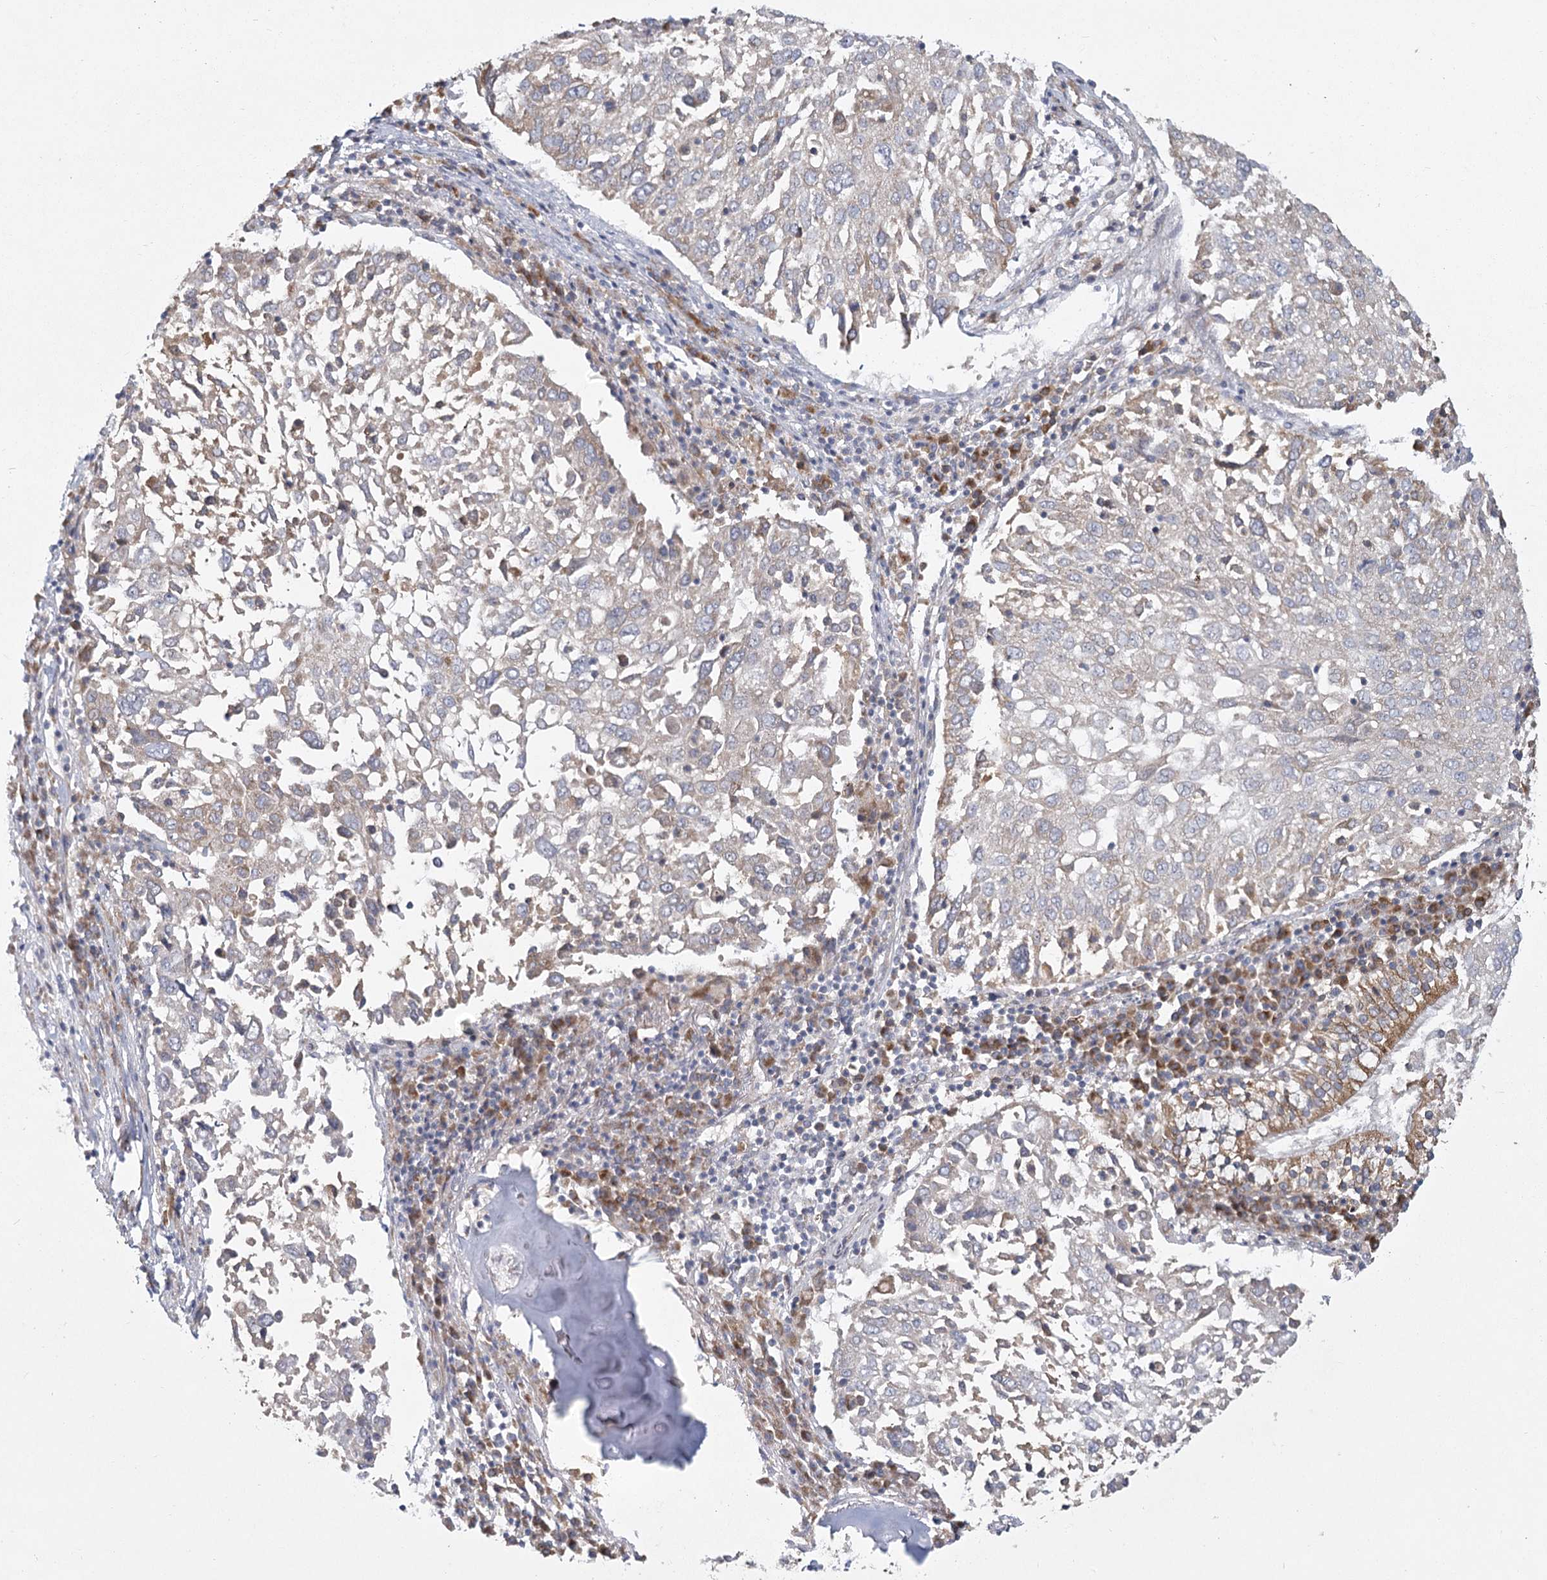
{"staining": {"intensity": "weak", "quantity": "<25%", "location": "cytoplasmic/membranous"}, "tissue": "lung cancer", "cell_type": "Tumor cells", "image_type": "cancer", "snomed": [{"axis": "morphology", "description": "Squamous cell carcinoma, NOS"}, {"axis": "topography", "description": "Lung"}], "caption": "Histopathology image shows no protein staining in tumor cells of lung squamous cell carcinoma tissue.", "gene": "CNTLN", "patient": {"sex": "male", "age": 65}}